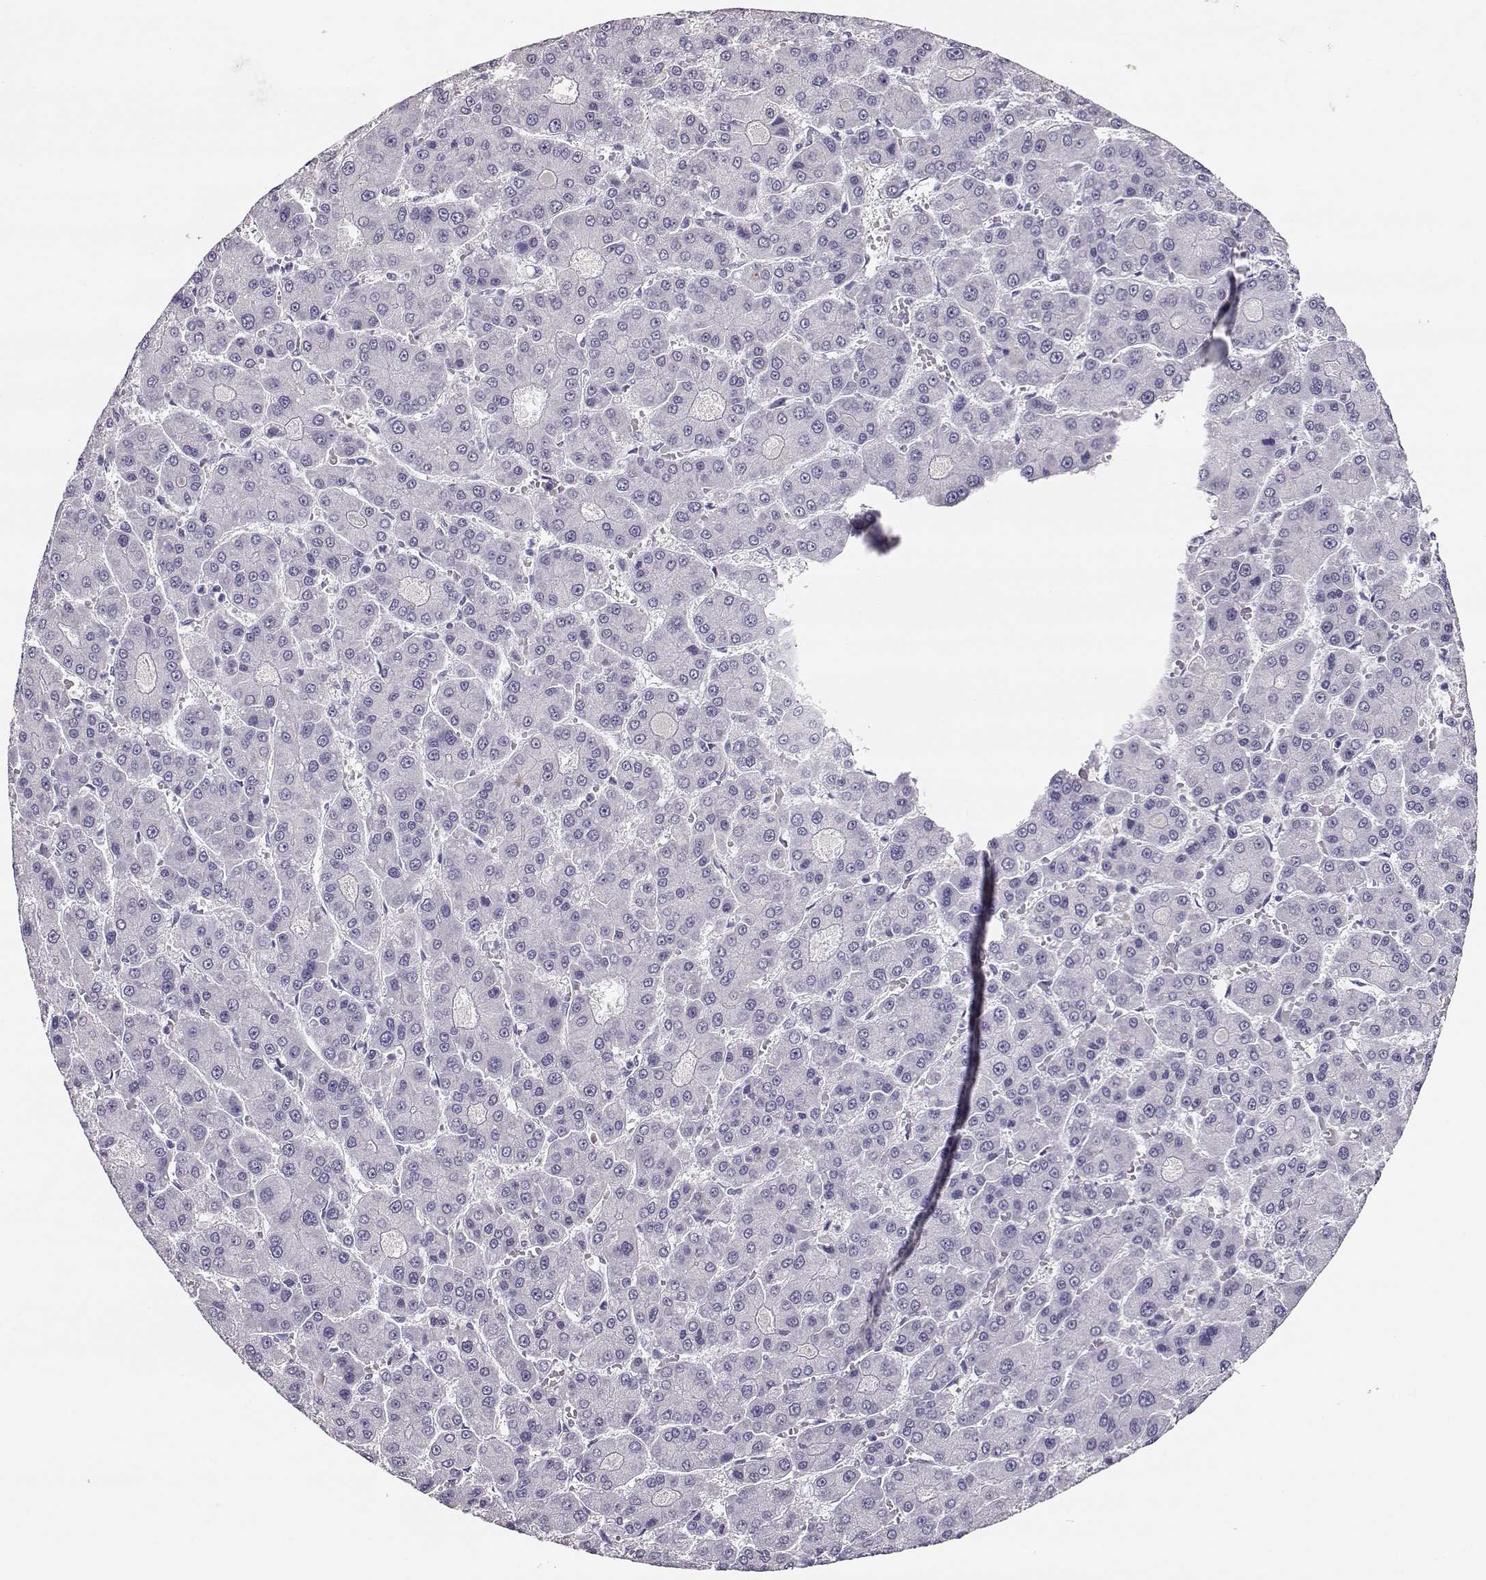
{"staining": {"intensity": "negative", "quantity": "none", "location": "none"}, "tissue": "liver cancer", "cell_type": "Tumor cells", "image_type": "cancer", "snomed": [{"axis": "morphology", "description": "Carcinoma, Hepatocellular, NOS"}, {"axis": "topography", "description": "Liver"}], "caption": "This is an immunohistochemistry micrograph of liver hepatocellular carcinoma. There is no expression in tumor cells.", "gene": "POLI", "patient": {"sex": "male", "age": 70}}